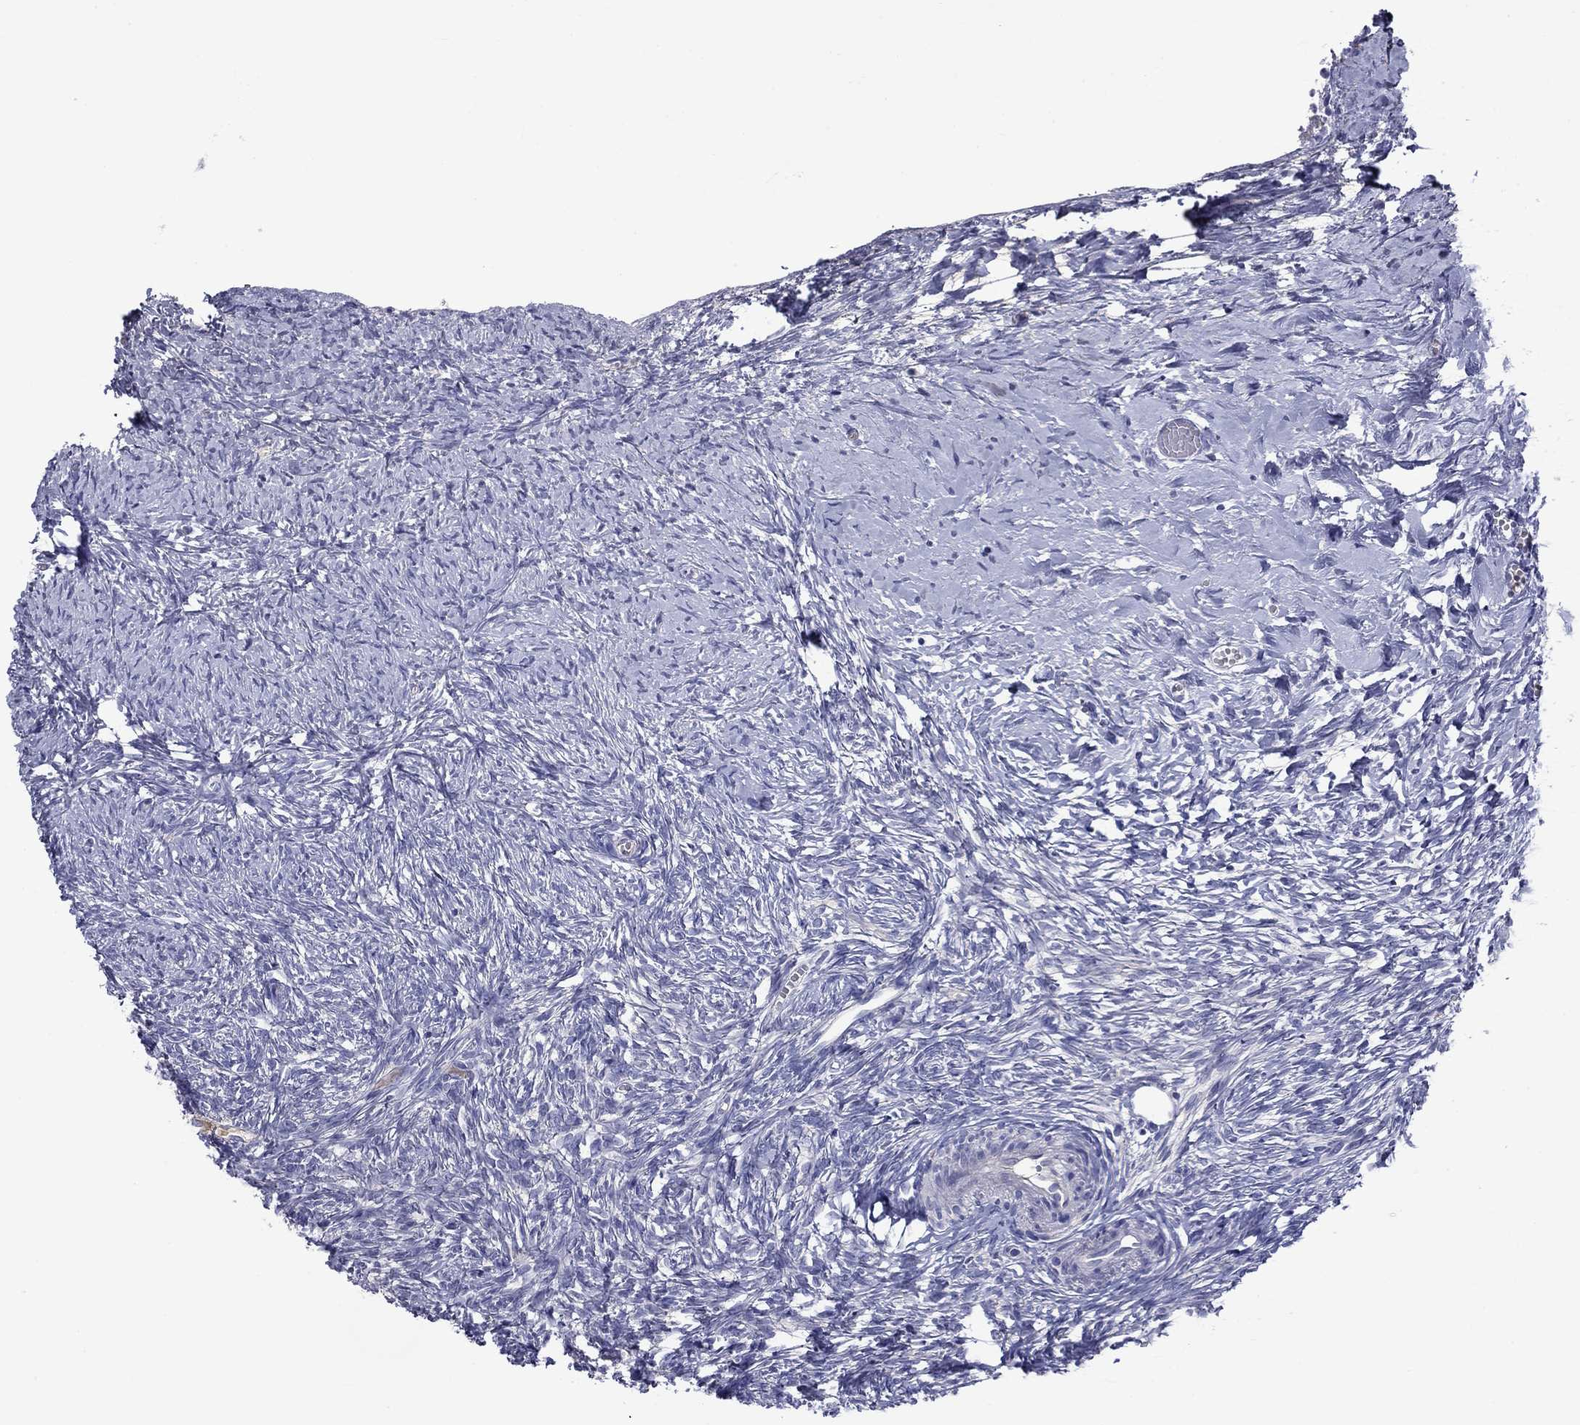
{"staining": {"intensity": "negative", "quantity": "none", "location": "none"}, "tissue": "ovary", "cell_type": "Follicle cells", "image_type": "normal", "snomed": [{"axis": "morphology", "description": "Normal tissue, NOS"}, {"axis": "topography", "description": "Ovary"}], "caption": "A histopathology image of human ovary is negative for staining in follicle cells. (DAB (3,3'-diaminobenzidine) immunohistochemistry with hematoxylin counter stain).", "gene": "CNDP1", "patient": {"sex": "female", "age": 43}}